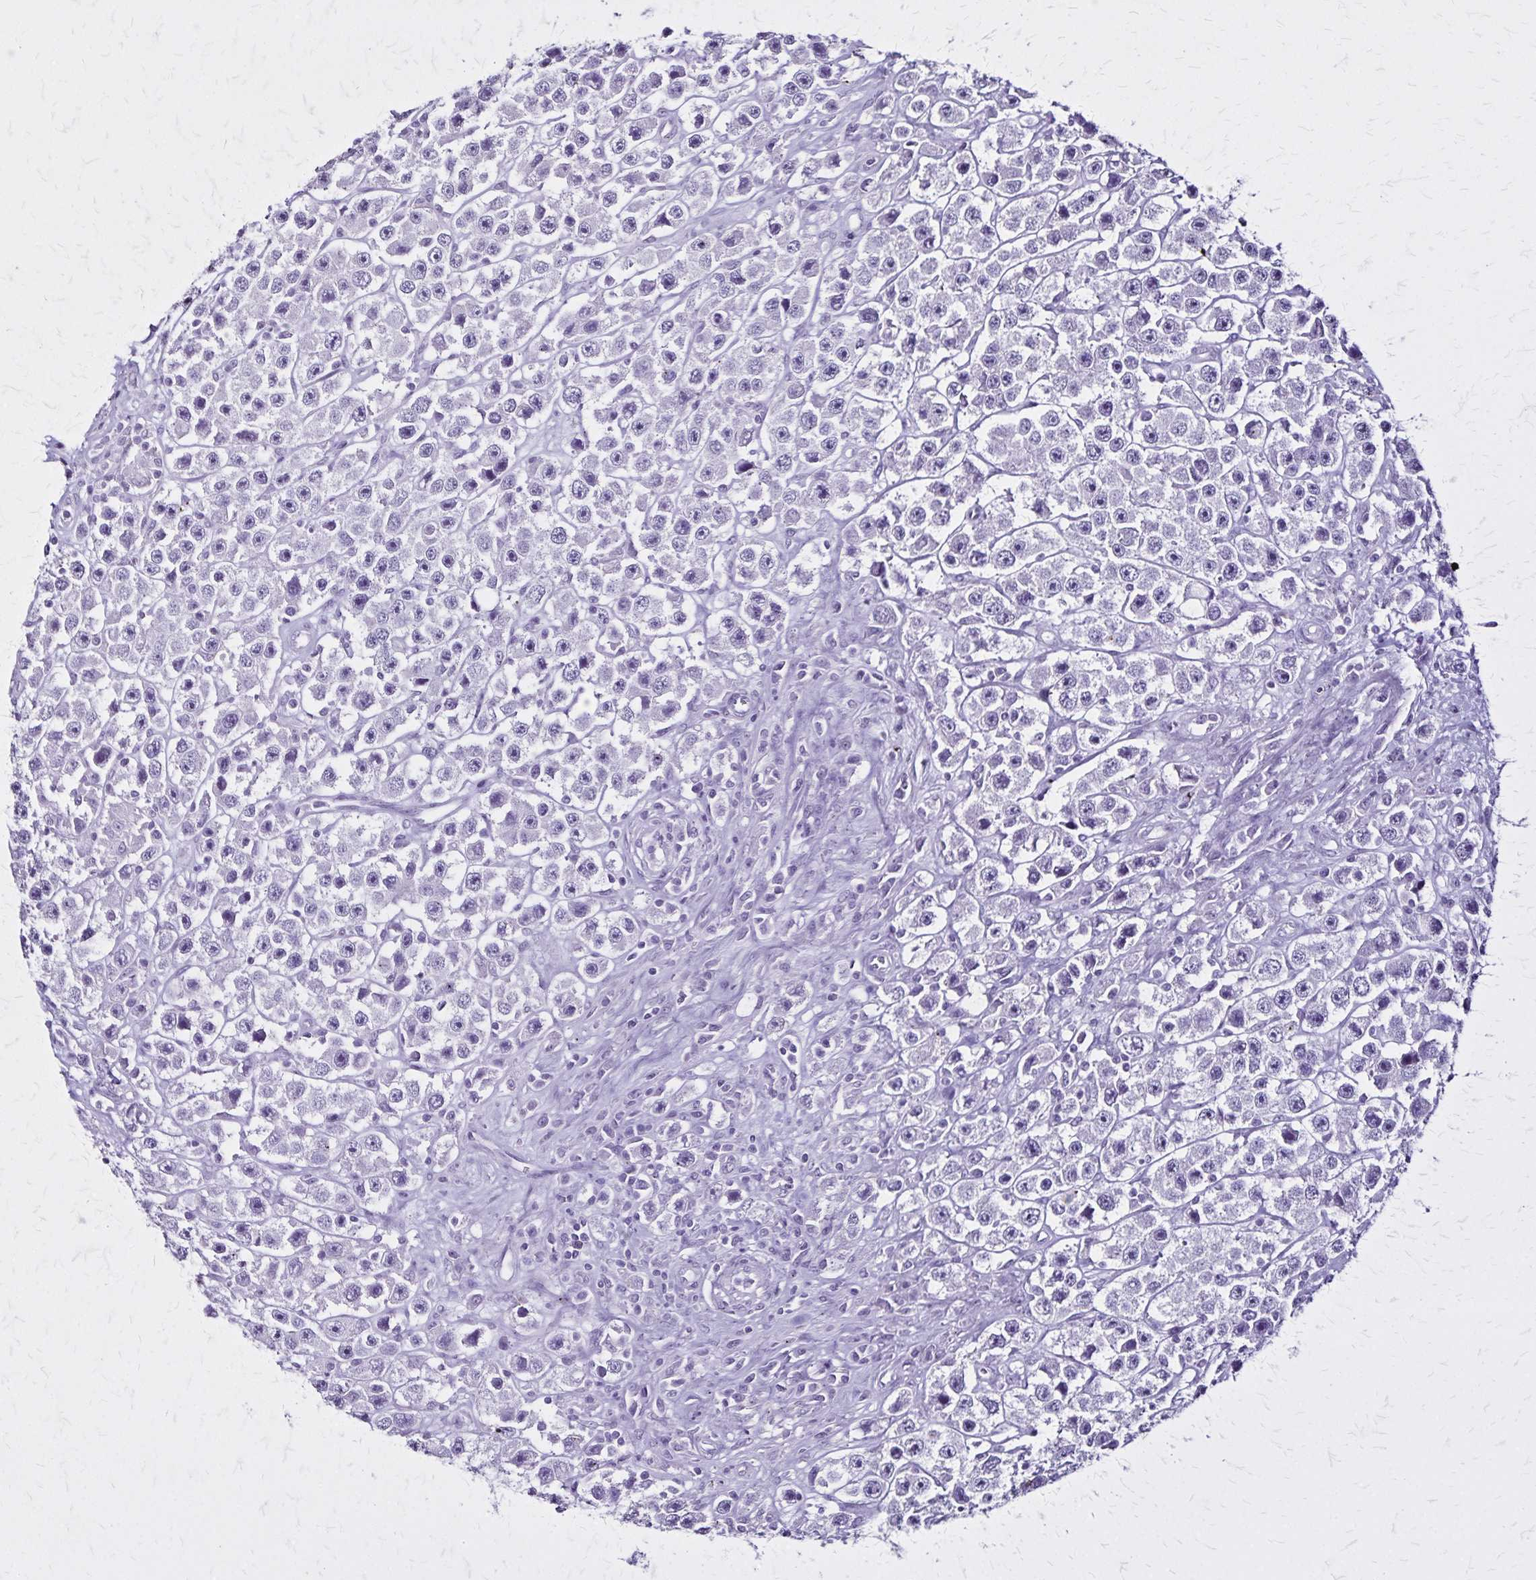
{"staining": {"intensity": "negative", "quantity": "none", "location": "none"}, "tissue": "testis cancer", "cell_type": "Tumor cells", "image_type": "cancer", "snomed": [{"axis": "morphology", "description": "Seminoma, NOS"}, {"axis": "topography", "description": "Testis"}], "caption": "An immunohistochemistry micrograph of seminoma (testis) is shown. There is no staining in tumor cells of seminoma (testis).", "gene": "KRT2", "patient": {"sex": "male", "age": 45}}